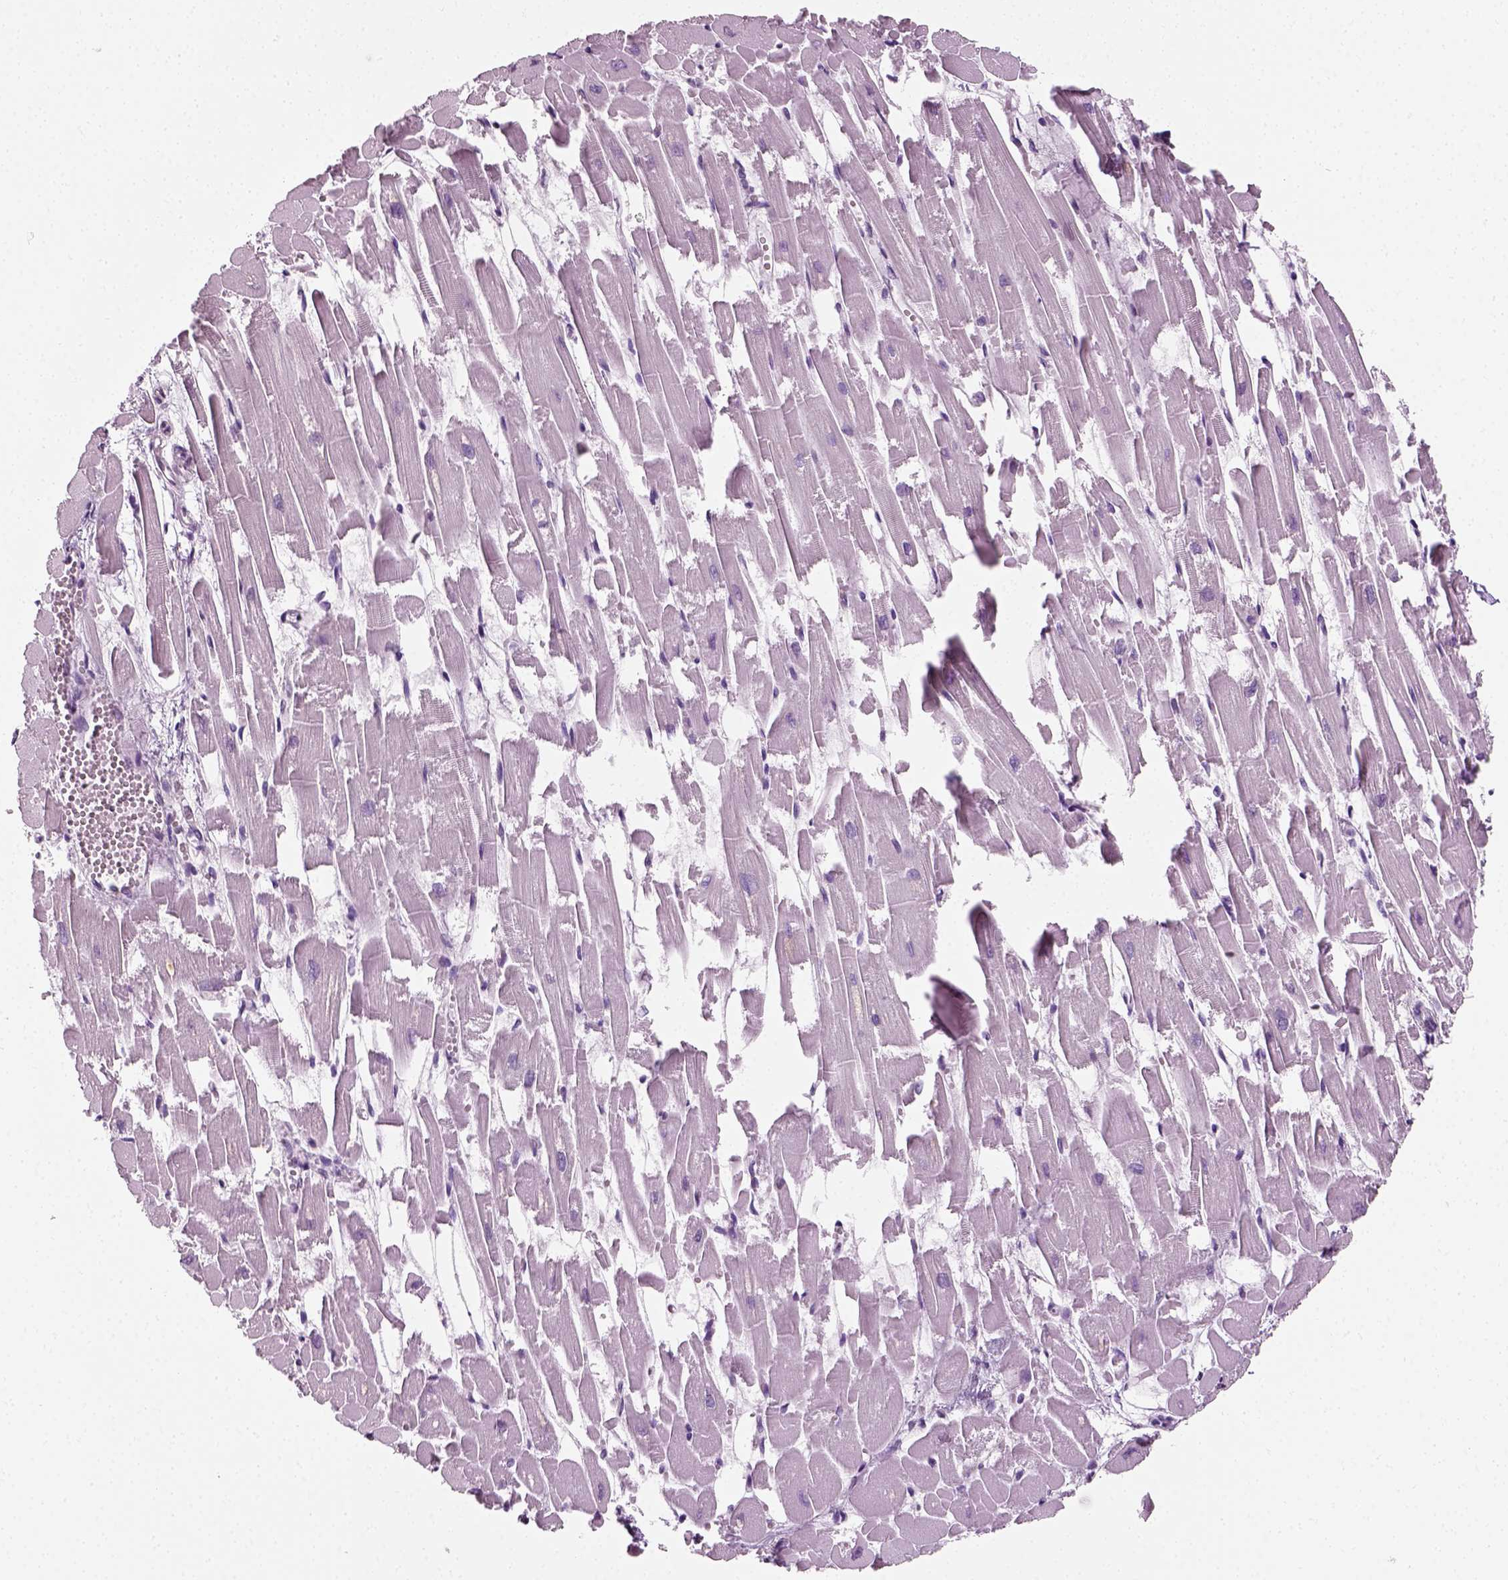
{"staining": {"intensity": "weak", "quantity": "<25%", "location": "cytoplasmic/membranous,nuclear"}, "tissue": "heart muscle", "cell_type": "Cardiomyocytes", "image_type": "normal", "snomed": [{"axis": "morphology", "description": "Normal tissue, NOS"}, {"axis": "topography", "description": "Heart"}], "caption": "This is an IHC histopathology image of normal human heart muscle. There is no expression in cardiomyocytes.", "gene": "SPATA31E1", "patient": {"sex": "female", "age": 52}}